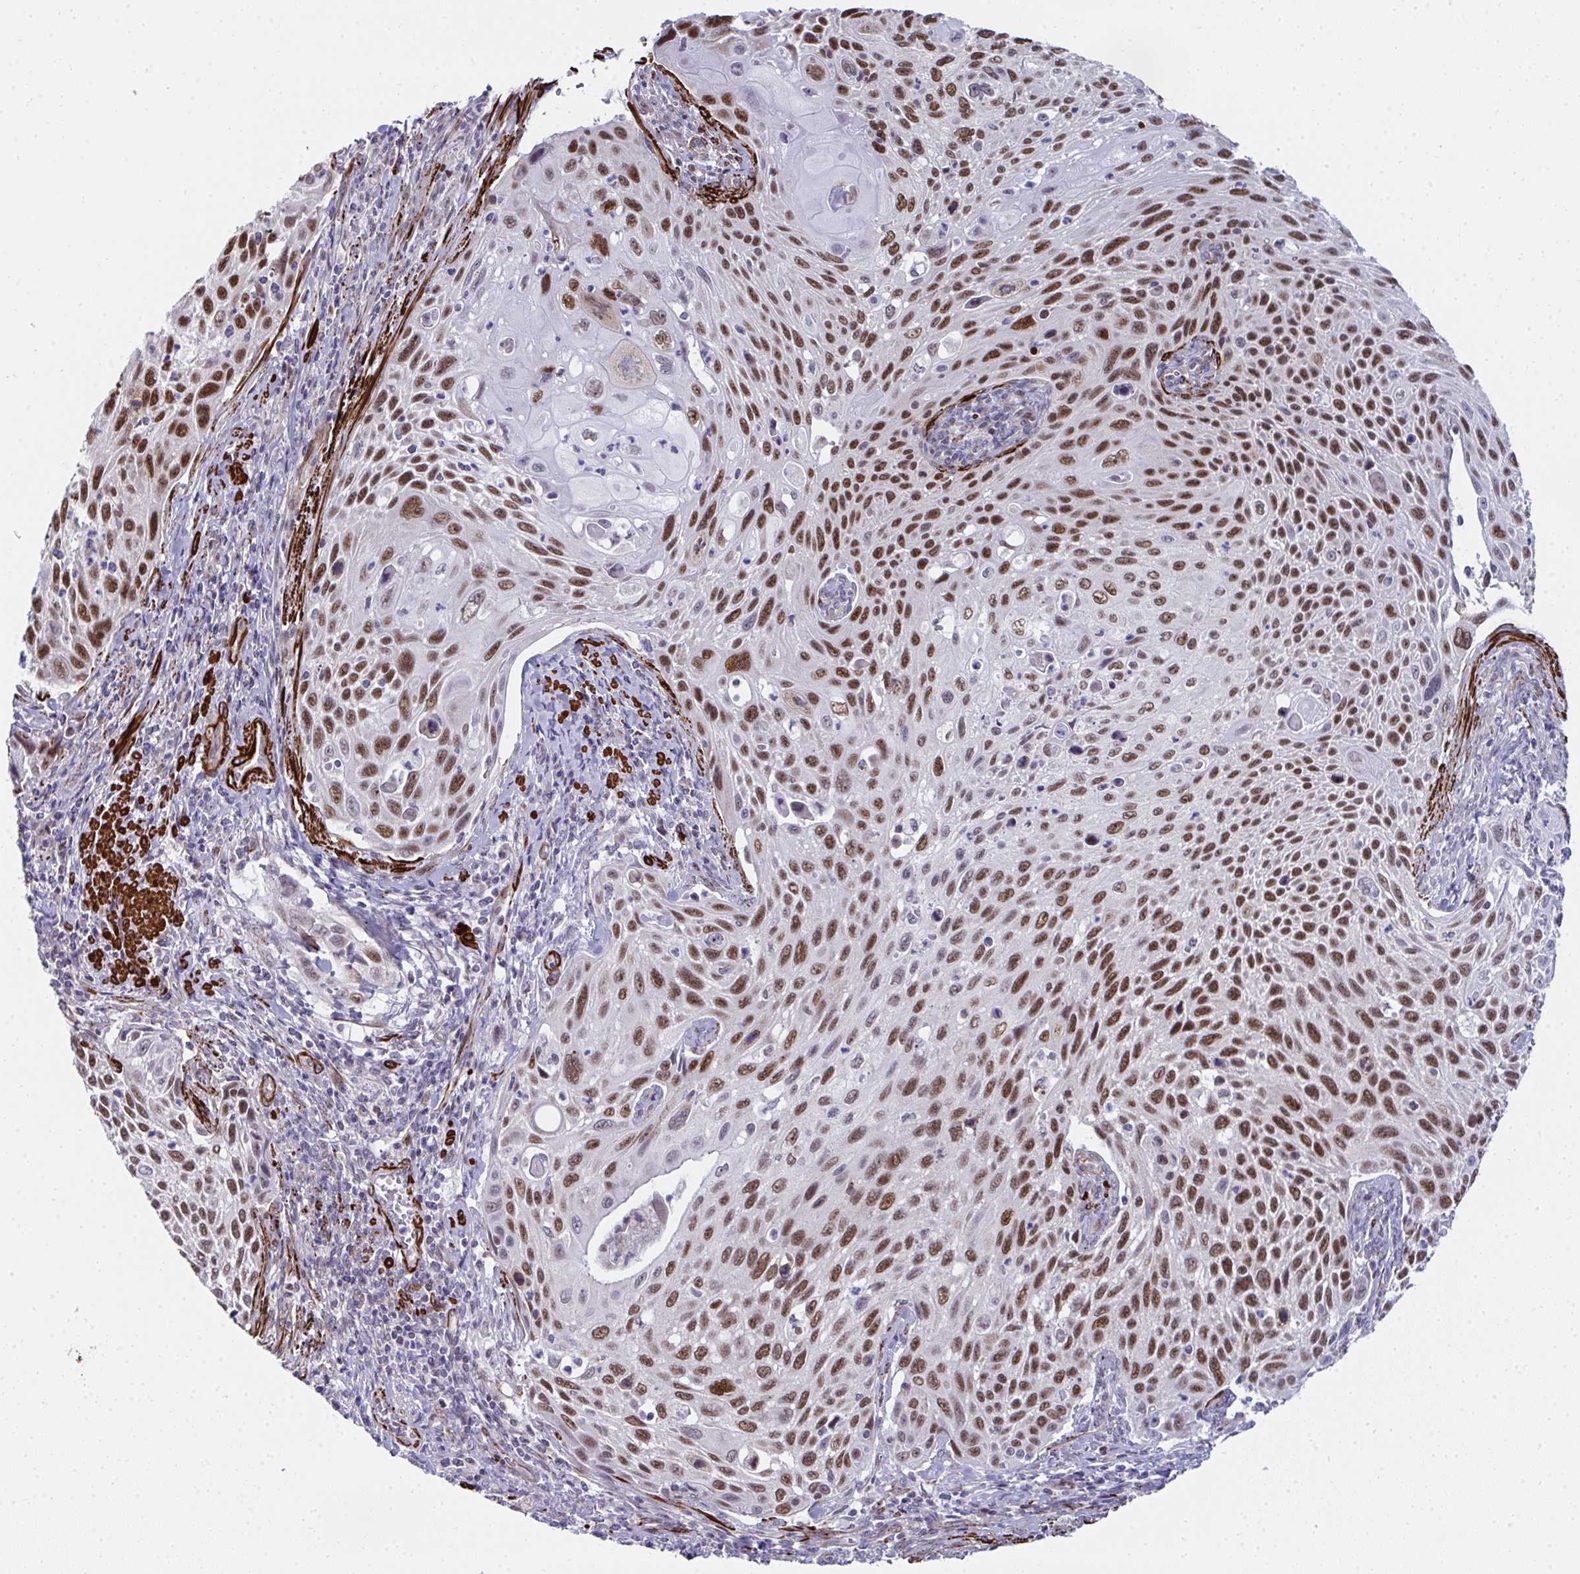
{"staining": {"intensity": "strong", "quantity": ">75%", "location": "nuclear"}, "tissue": "cervical cancer", "cell_type": "Tumor cells", "image_type": "cancer", "snomed": [{"axis": "morphology", "description": "Squamous cell carcinoma, NOS"}, {"axis": "topography", "description": "Cervix"}], "caption": "This is an image of IHC staining of cervical cancer (squamous cell carcinoma), which shows strong expression in the nuclear of tumor cells.", "gene": "GINS2", "patient": {"sex": "female", "age": 70}}